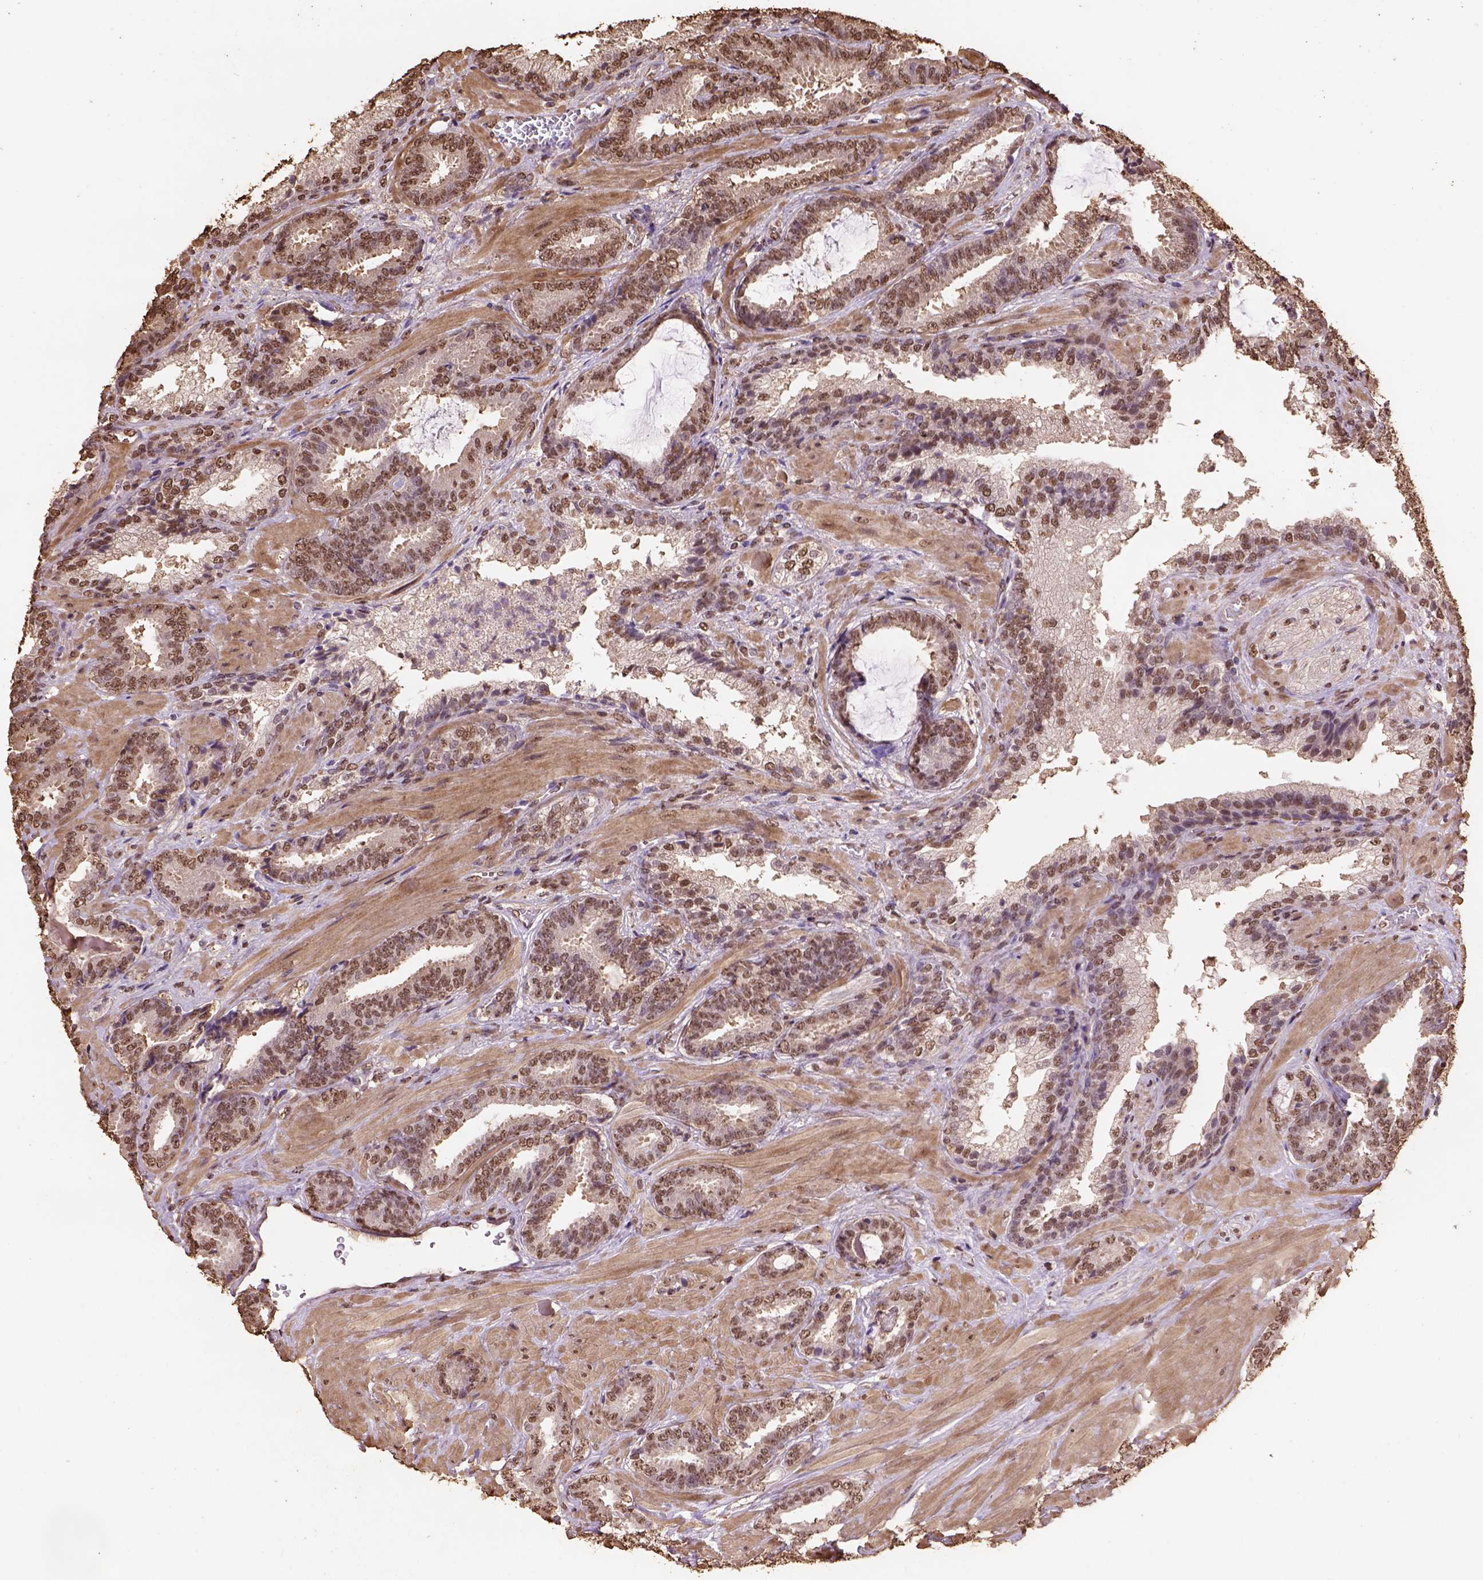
{"staining": {"intensity": "moderate", "quantity": ">75%", "location": "nuclear"}, "tissue": "prostate cancer", "cell_type": "Tumor cells", "image_type": "cancer", "snomed": [{"axis": "morphology", "description": "Adenocarcinoma, Low grade"}, {"axis": "topography", "description": "Prostate"}], "caption": "Human low-grade adenocarcinoma (prostate) stained with a protein marker reveals moderate staining in tumor cells.", "gene": "CSTF2T", "patient": {"sex": "male", "age": 61}}